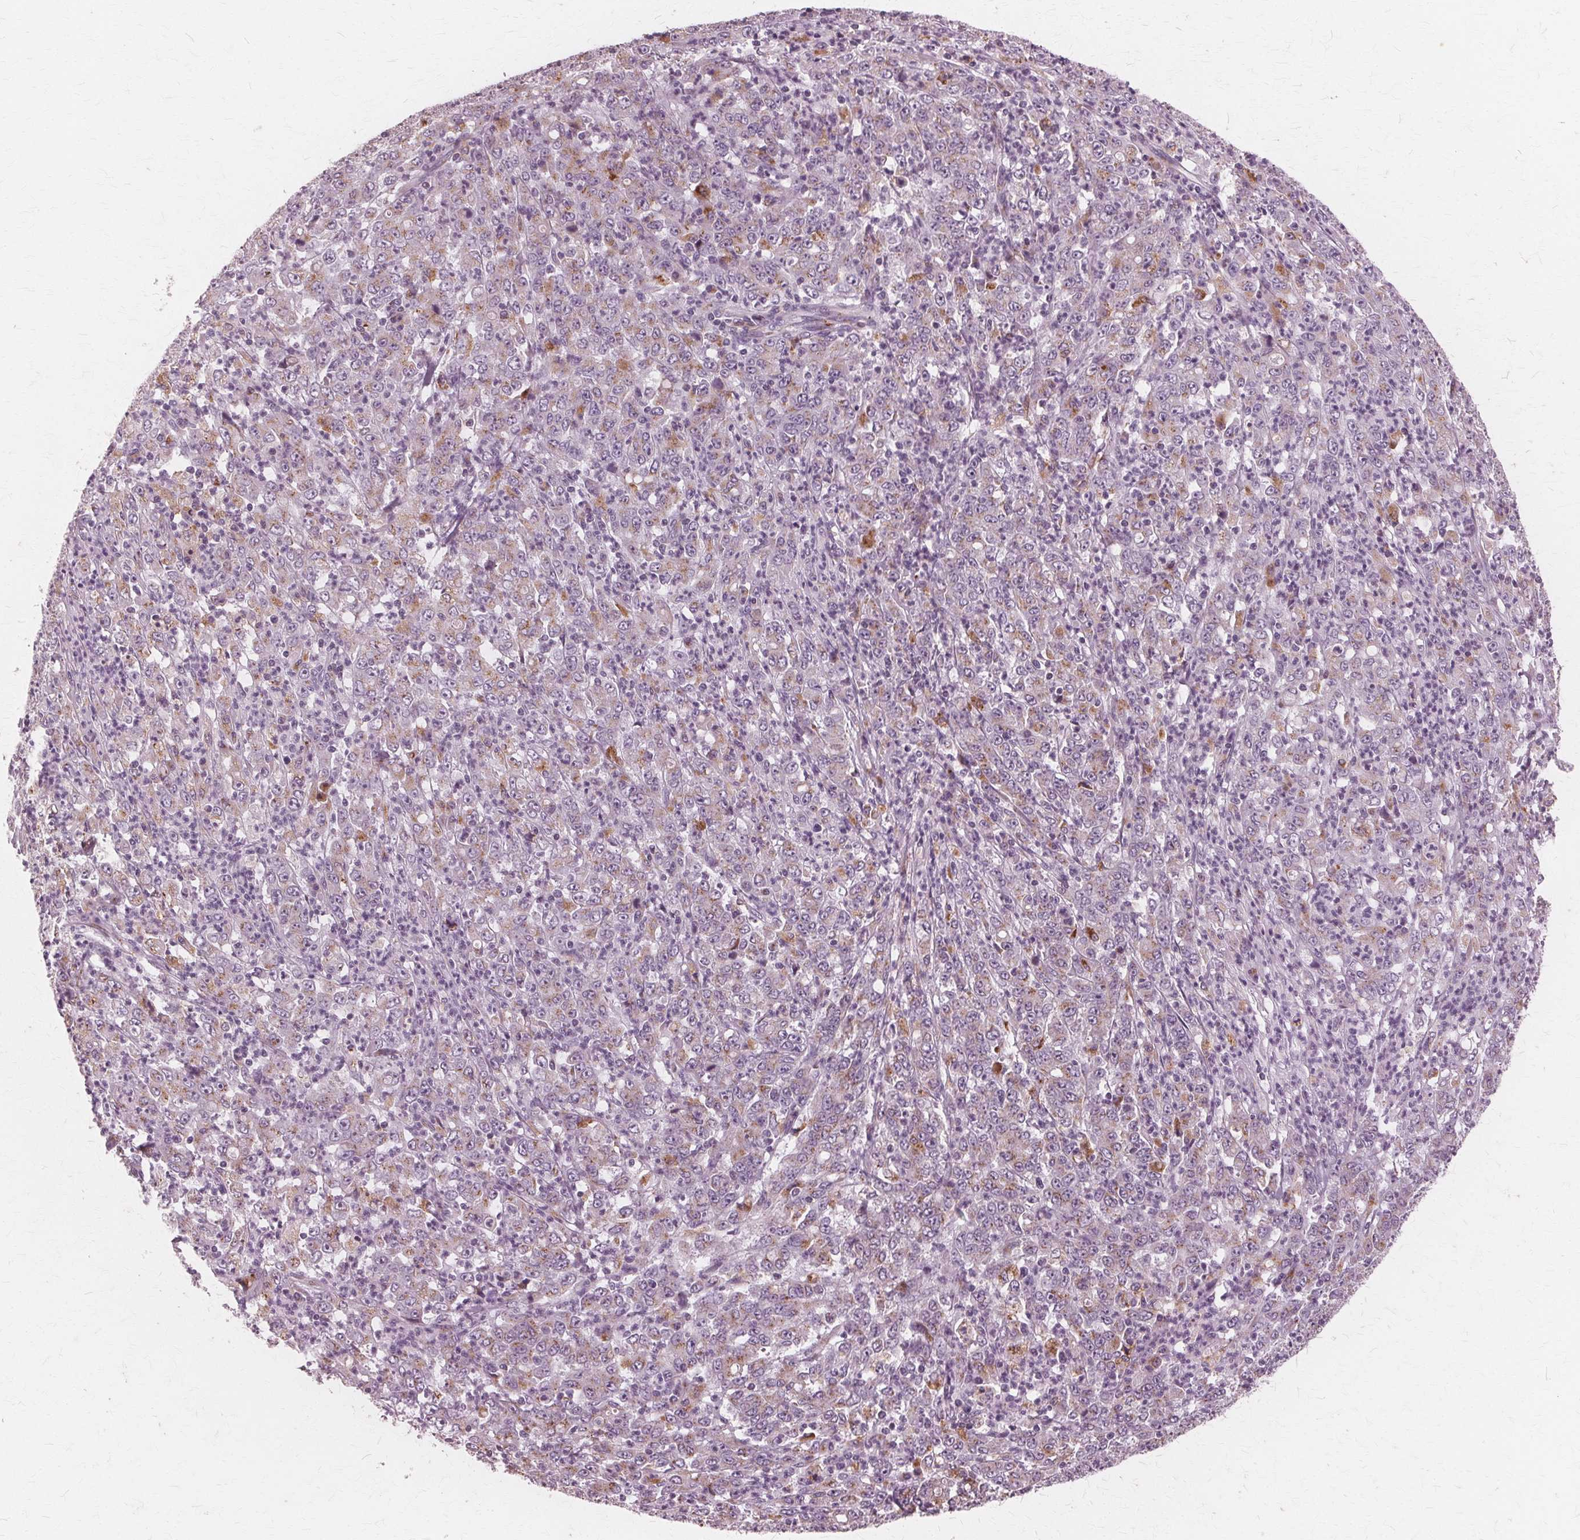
{"staining": {"intensity": "moderate", "quantity": "25%-75%", "location": "cytoplasmic/membranous"}, "tissue": "stomach cancer", "cell_type": "Tumor cells", "image_type": "cancer", "snomed": [{"axis": "morphology", "description": "Adenocarcinoma, NOS"}, {"axis": "topography", "description": "Stomach, lower"}], "caption": "Immunohistochemistry (IHC) (DAB (3,3'-diaminobenzidine)) staining of stomach adenocarcinoma reveals moderate cytoplasmic/membranous protein staining in approximately 25%-75% of tumor cells.", "gene": "DNASE2", "patient": {"sex": "female", "age": 71}}